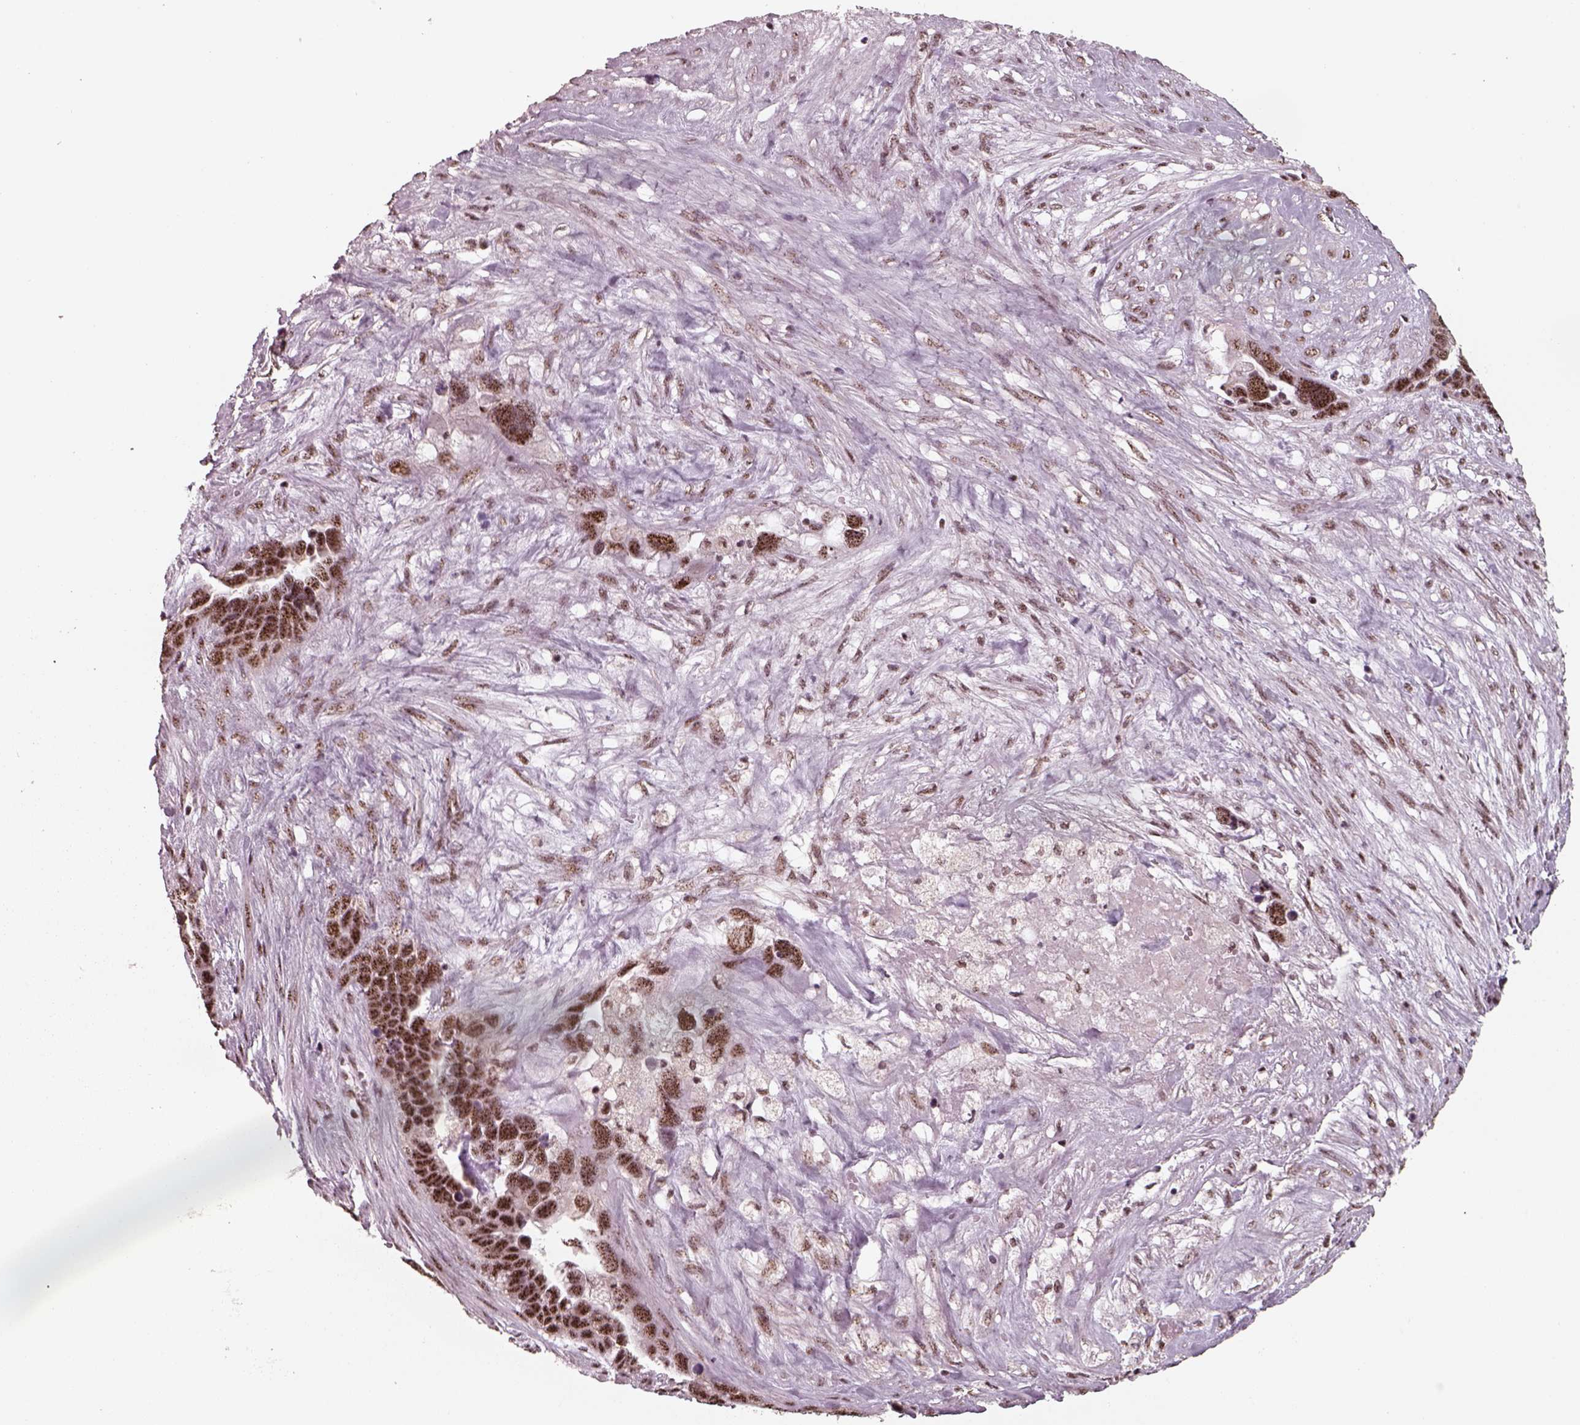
{"staining": {"intensity": "strong", "quantity": ">75%", "location": "nuclear"}, "tissue": "ovarian cancer", "cell_type": "Tumor cells", "image_type": "cancer", "snomed": [{"axis": "morphology", "description": "Cystadenocarcinoma, serous, NOS"}, {"axis": "topography", "description": "Ovary"}], "caption": "Ovarian serous cystadenocarcinoma stained with DAB immunohistochemistry (IHC) reveals high levels of strong nuclear staining in about >75% of tumor cells. Ihc stains the protein of interest in brown and the nuclei are stained blue.", "gene": "ATXN7L3", "patient": {"sex": "female", "age": 54}}